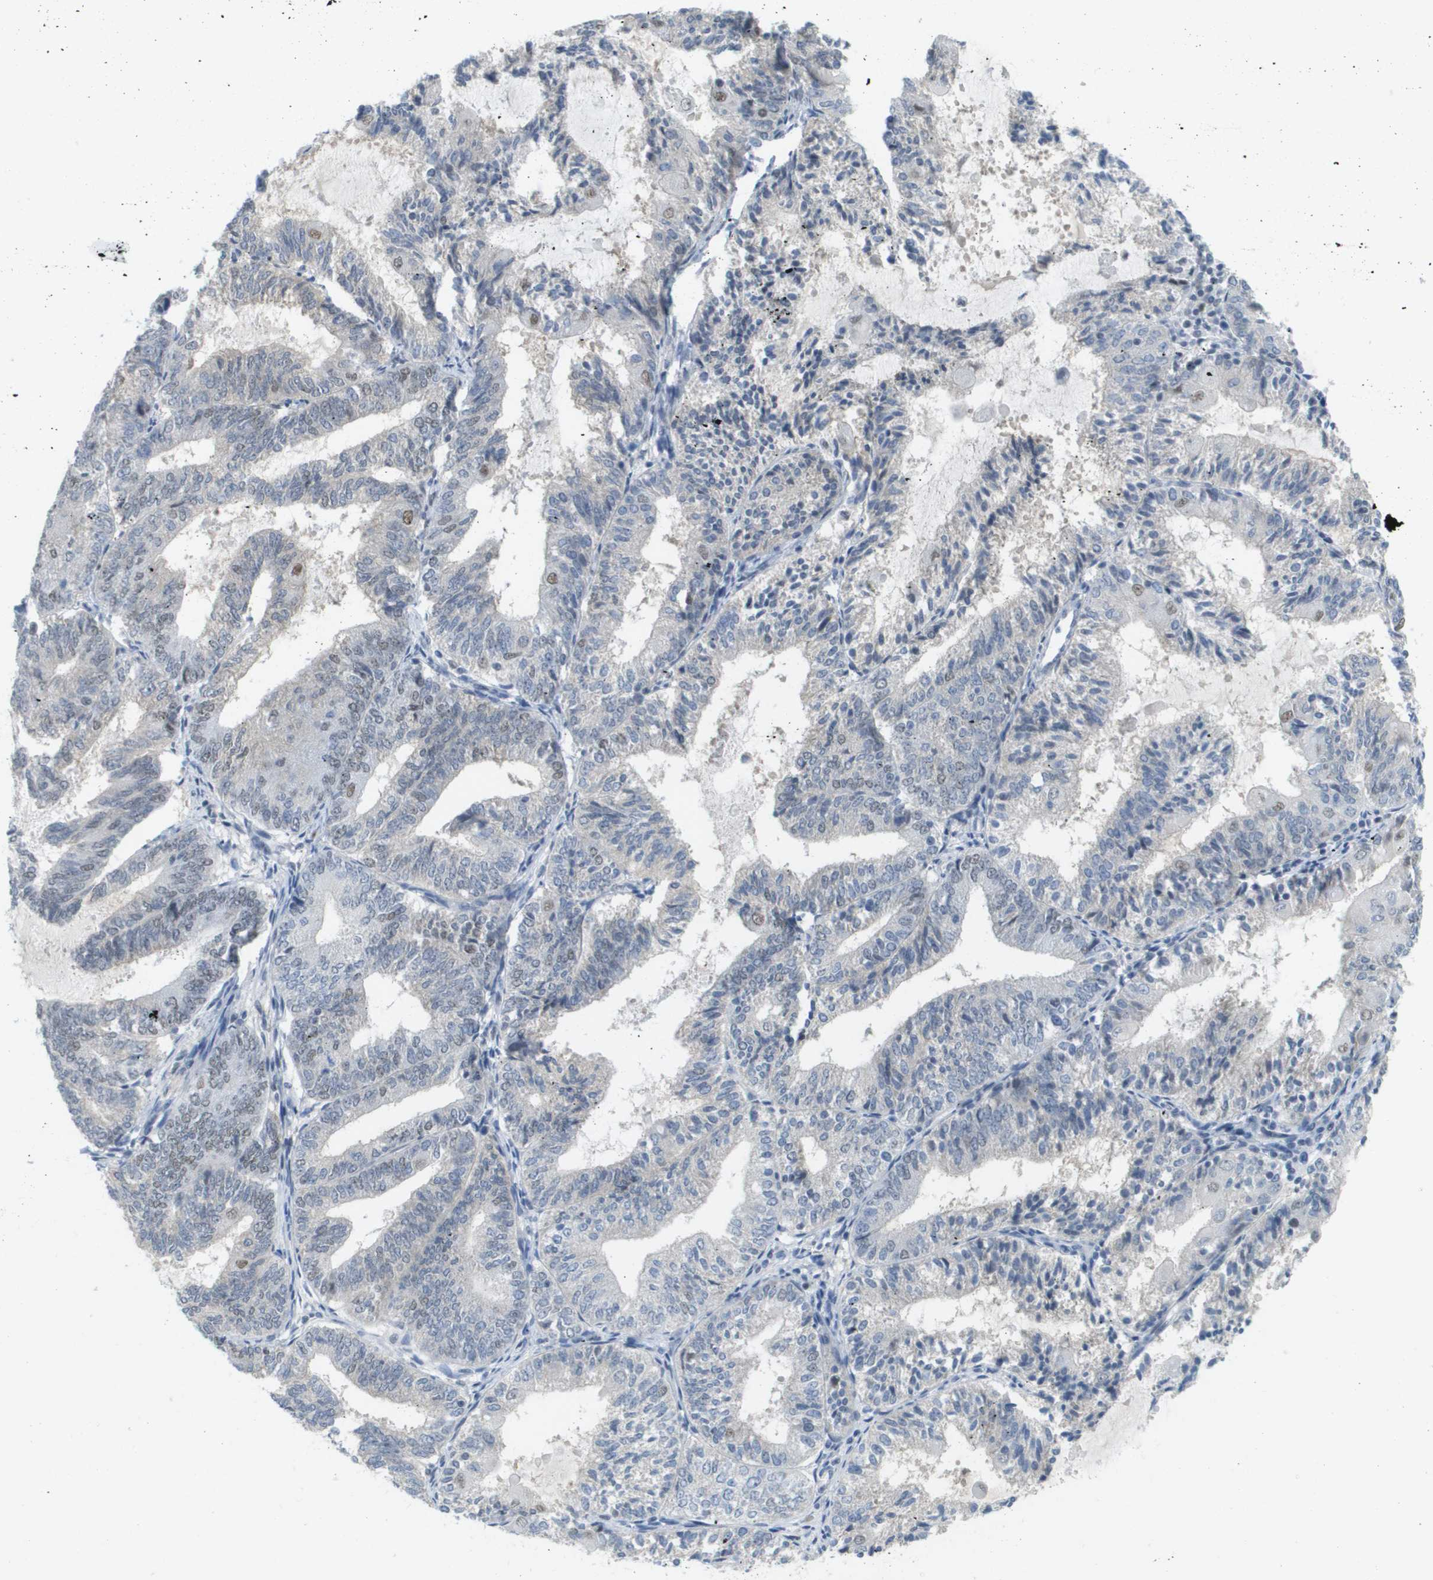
{"staining": {"intensity": "weak", "quantity": "<25%", "location": "nuclear"}, "tissue": "endometrial cancer", "cell_type": "Tumor cells", "image_type": "cancer", "snomed": [{"axis": "morphology", "description": "Adenocarcinoma, NOS"}, {"axis": "topography", "description": "Endometrium"}], "caption": "This is an immunohistochemistry (IHC) micrograph of human adenocarcinoma (endometrial). There is no expression in tumor cells.", "gene": "TP53RK", "patient": {"sex": "female", "age": 81}}